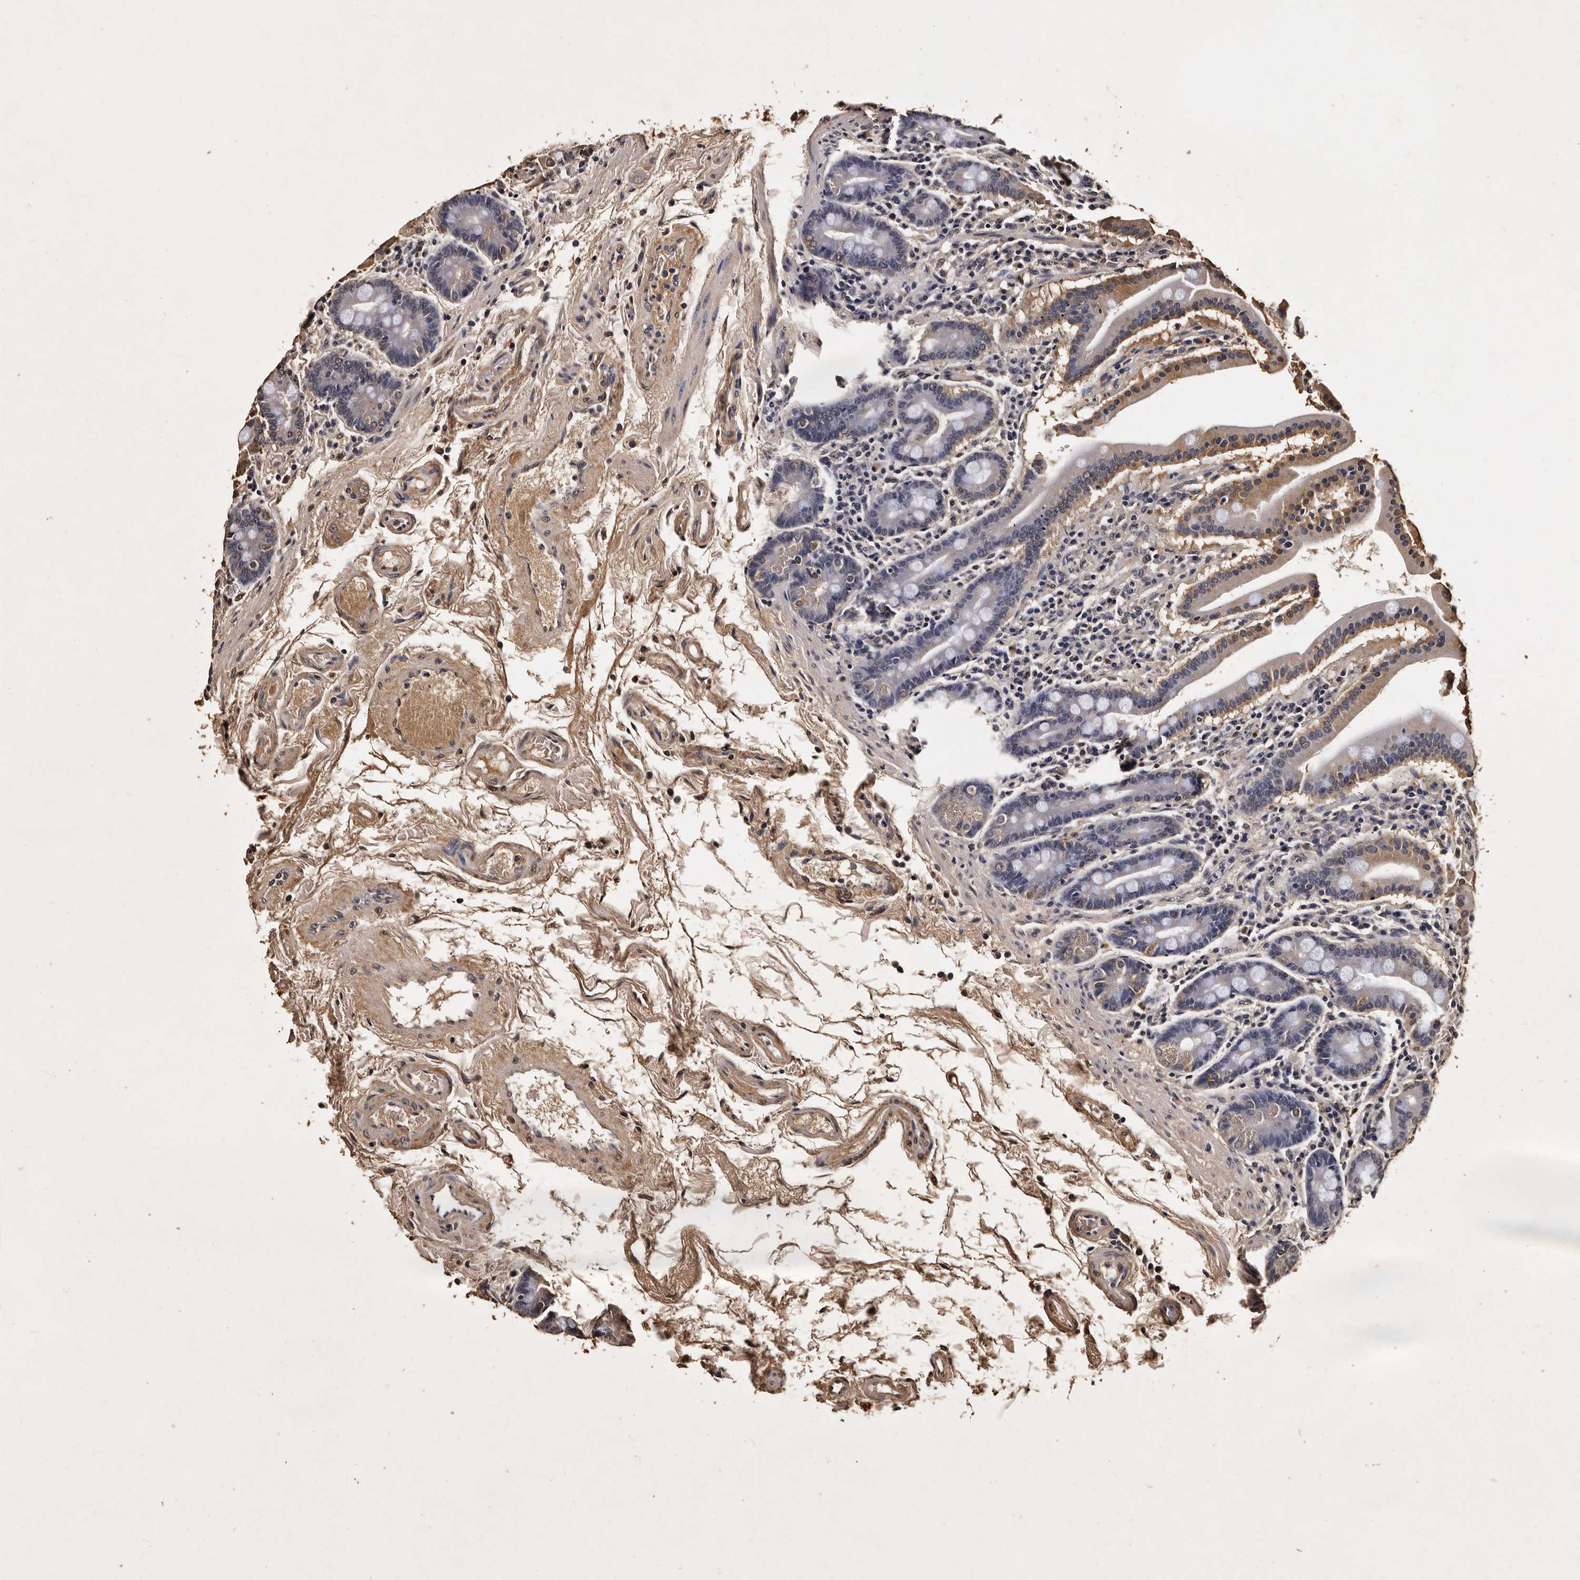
{"staining": {"intensity": "moderate", "quantity": "<25%", "location": "cytoplasmic/membranous"}, "tissue": "duodenum", "cell_type": "Glandular cells", "image_type": "normal", "snomed": [{"axis": "morphology", "description": "Normal tissue, NOS"}, {"axis": "morphology", "description": "Adenocarcinoma, NOS"}, {"axis": "topography", "description": "Pancreas"}, {"axis": "topography", "description": "Duodenum"}], "caption": "Protein analysis of normal duodenum reveals moderate cytoplasmic/membranous staining in about <25% of glandular cells. The protein of interest is stained brown, and the nuclei are stained in blue (DAB IHC with brightfield microscopy, high magnification).", "gene": "PARS2", "patient": {"sex": "male", "age": 50}}